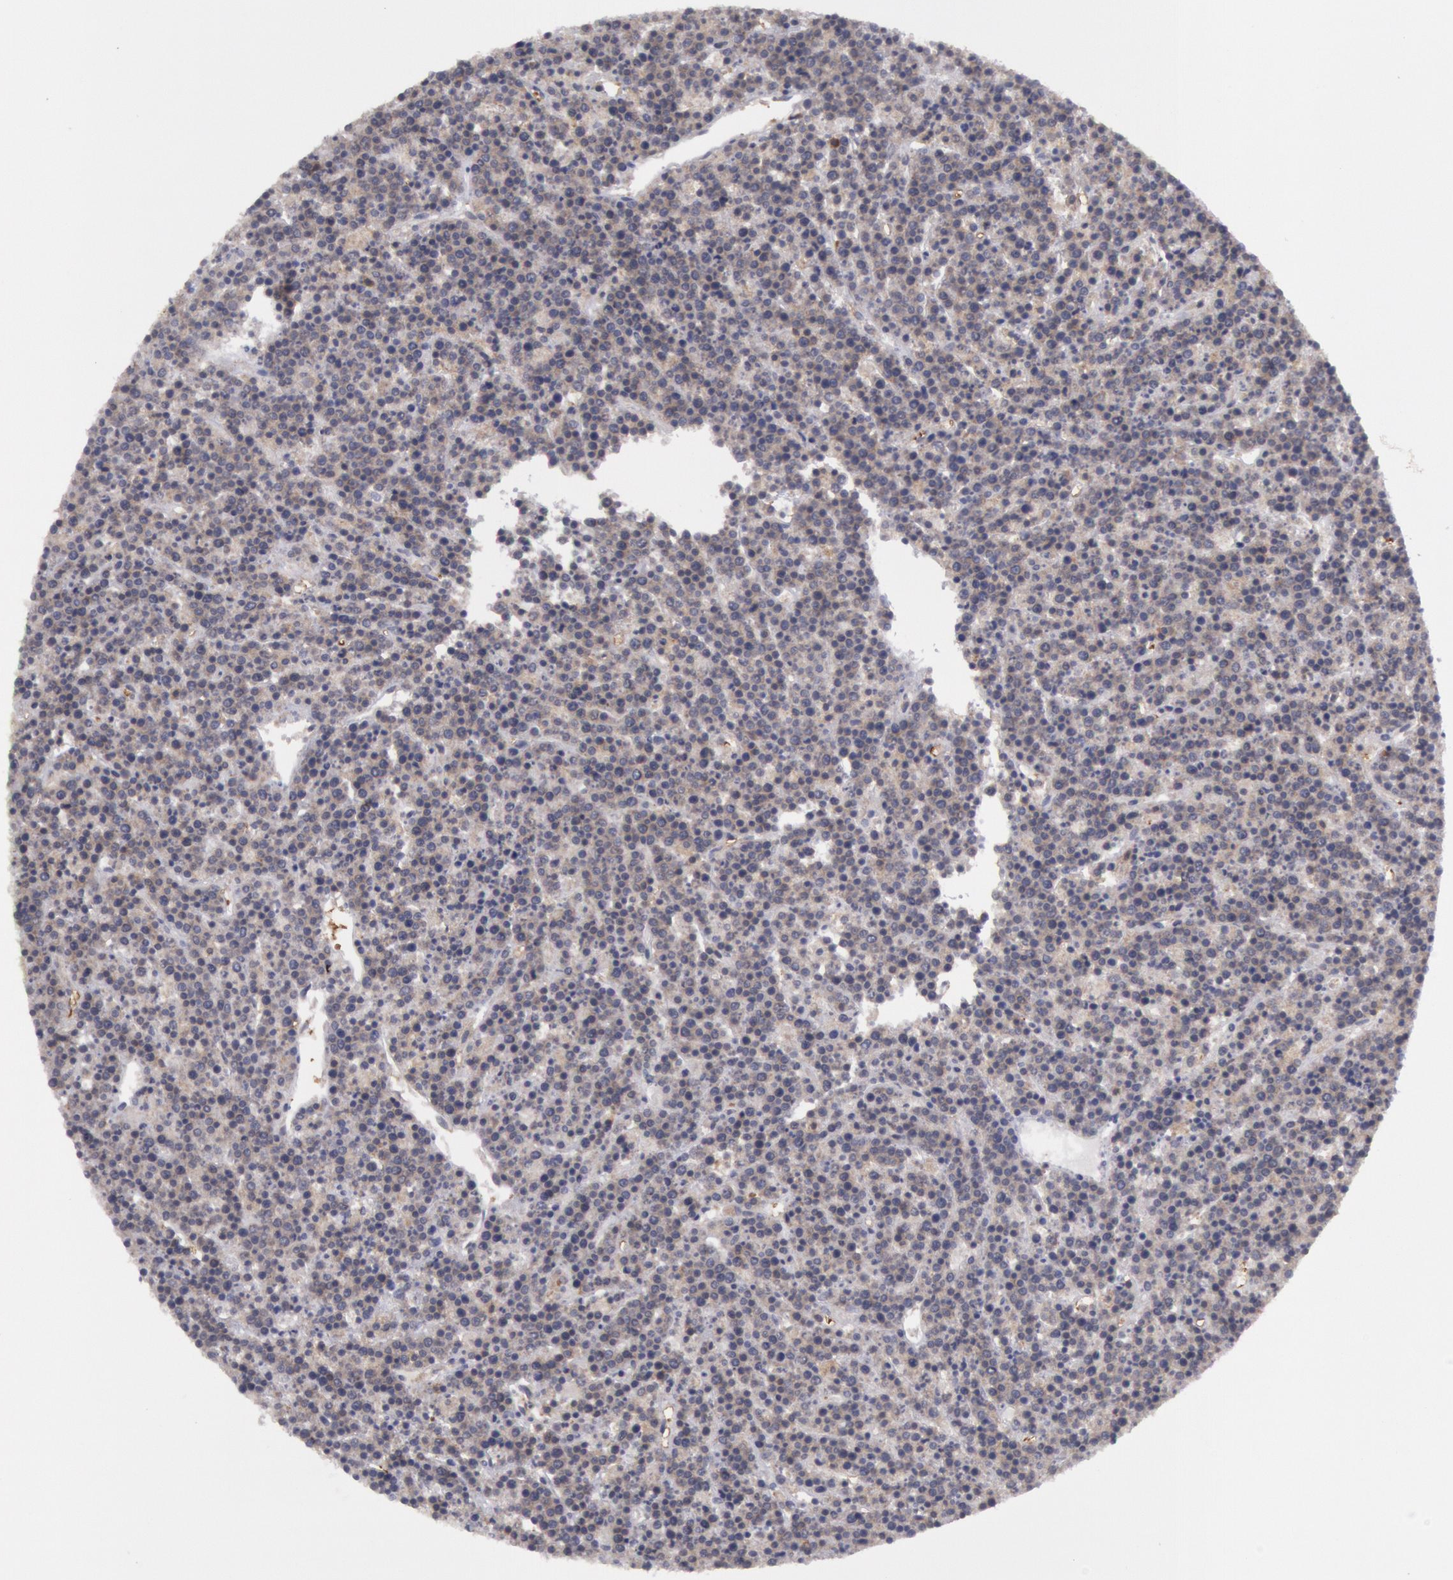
{"staining": {"intensity": "strong", "quantity": ">75%", "location": "cytoplasmic/membranous"}, "tissue": "lymphoma", "cell_type": "Tumor cells", "image_type": "cancer", "snomed": [{"axis": "morphology", "description": "Malignant lymphoma, non-Hodgkin's type, High grade"}, {"axis": "topography", "description": "Ovary"}], "caption": "This is an image of immunohistochemistry staining of lymphoma, which shows strong expression in the cytoplasmic/membranous of tumor cells.", "gene": "IKBKB", "patient": {"sex": "female", "age": 56}}